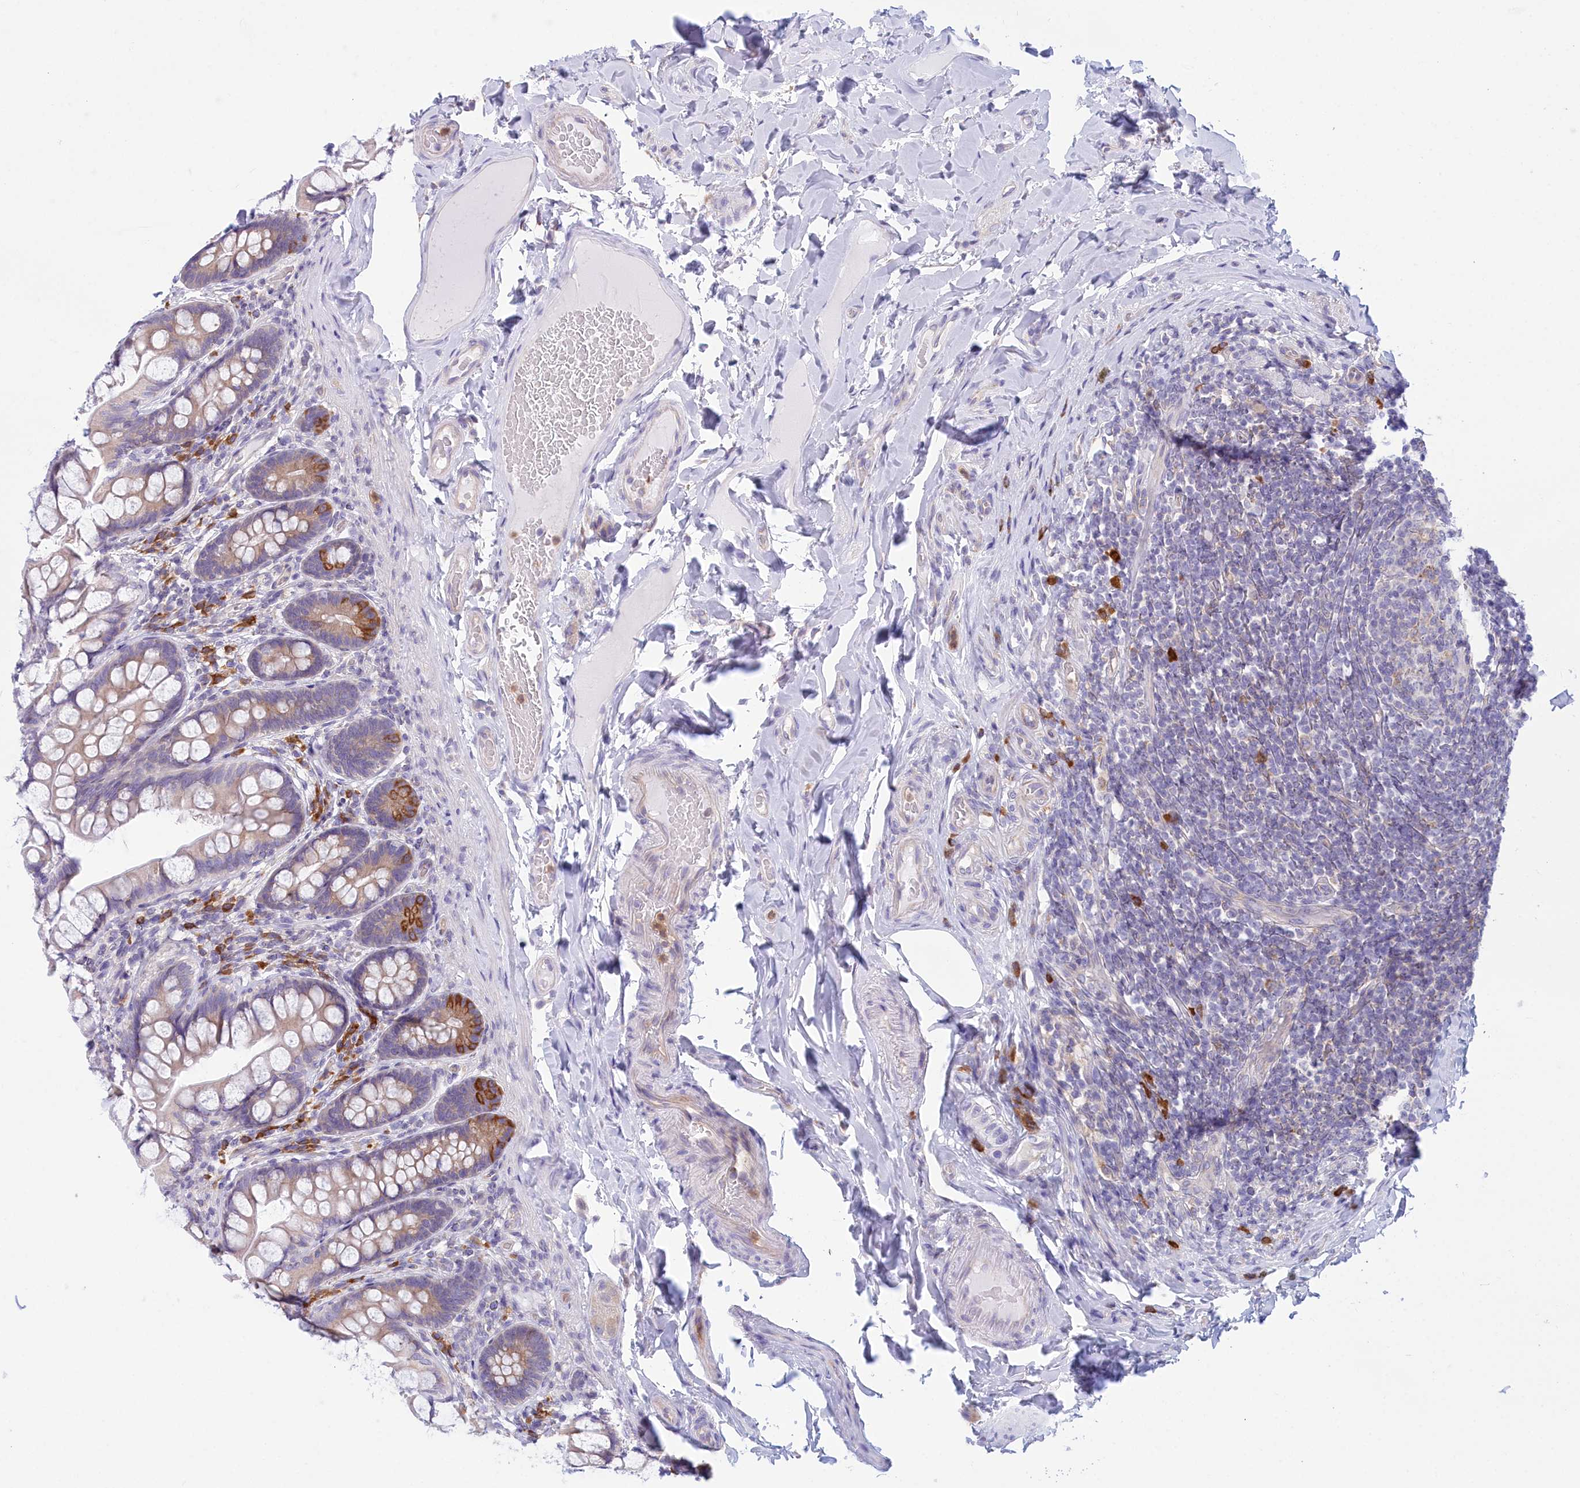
{"staining": {"intensity": "moderate", "quantity": "25%-75%", "location": "cytoplasmic/membranous"}, "tissue": "small intestine", "cell_type": "Glandular cells", "image_type": "normal", "snomed": [{"axis": "morphology", "description": "Normal tissue, NOS"}, {"axis": "topography", "description": "Small intestine"}], "caption": "Protein positivity by immunohistochemistry demonstrates moderate cytoplasmic/membranous staining in about 25%-75% of glandular cells in unremarkable small intestine.", "gene": "HM13", "patient": {"sex": "male", "age": 70}}